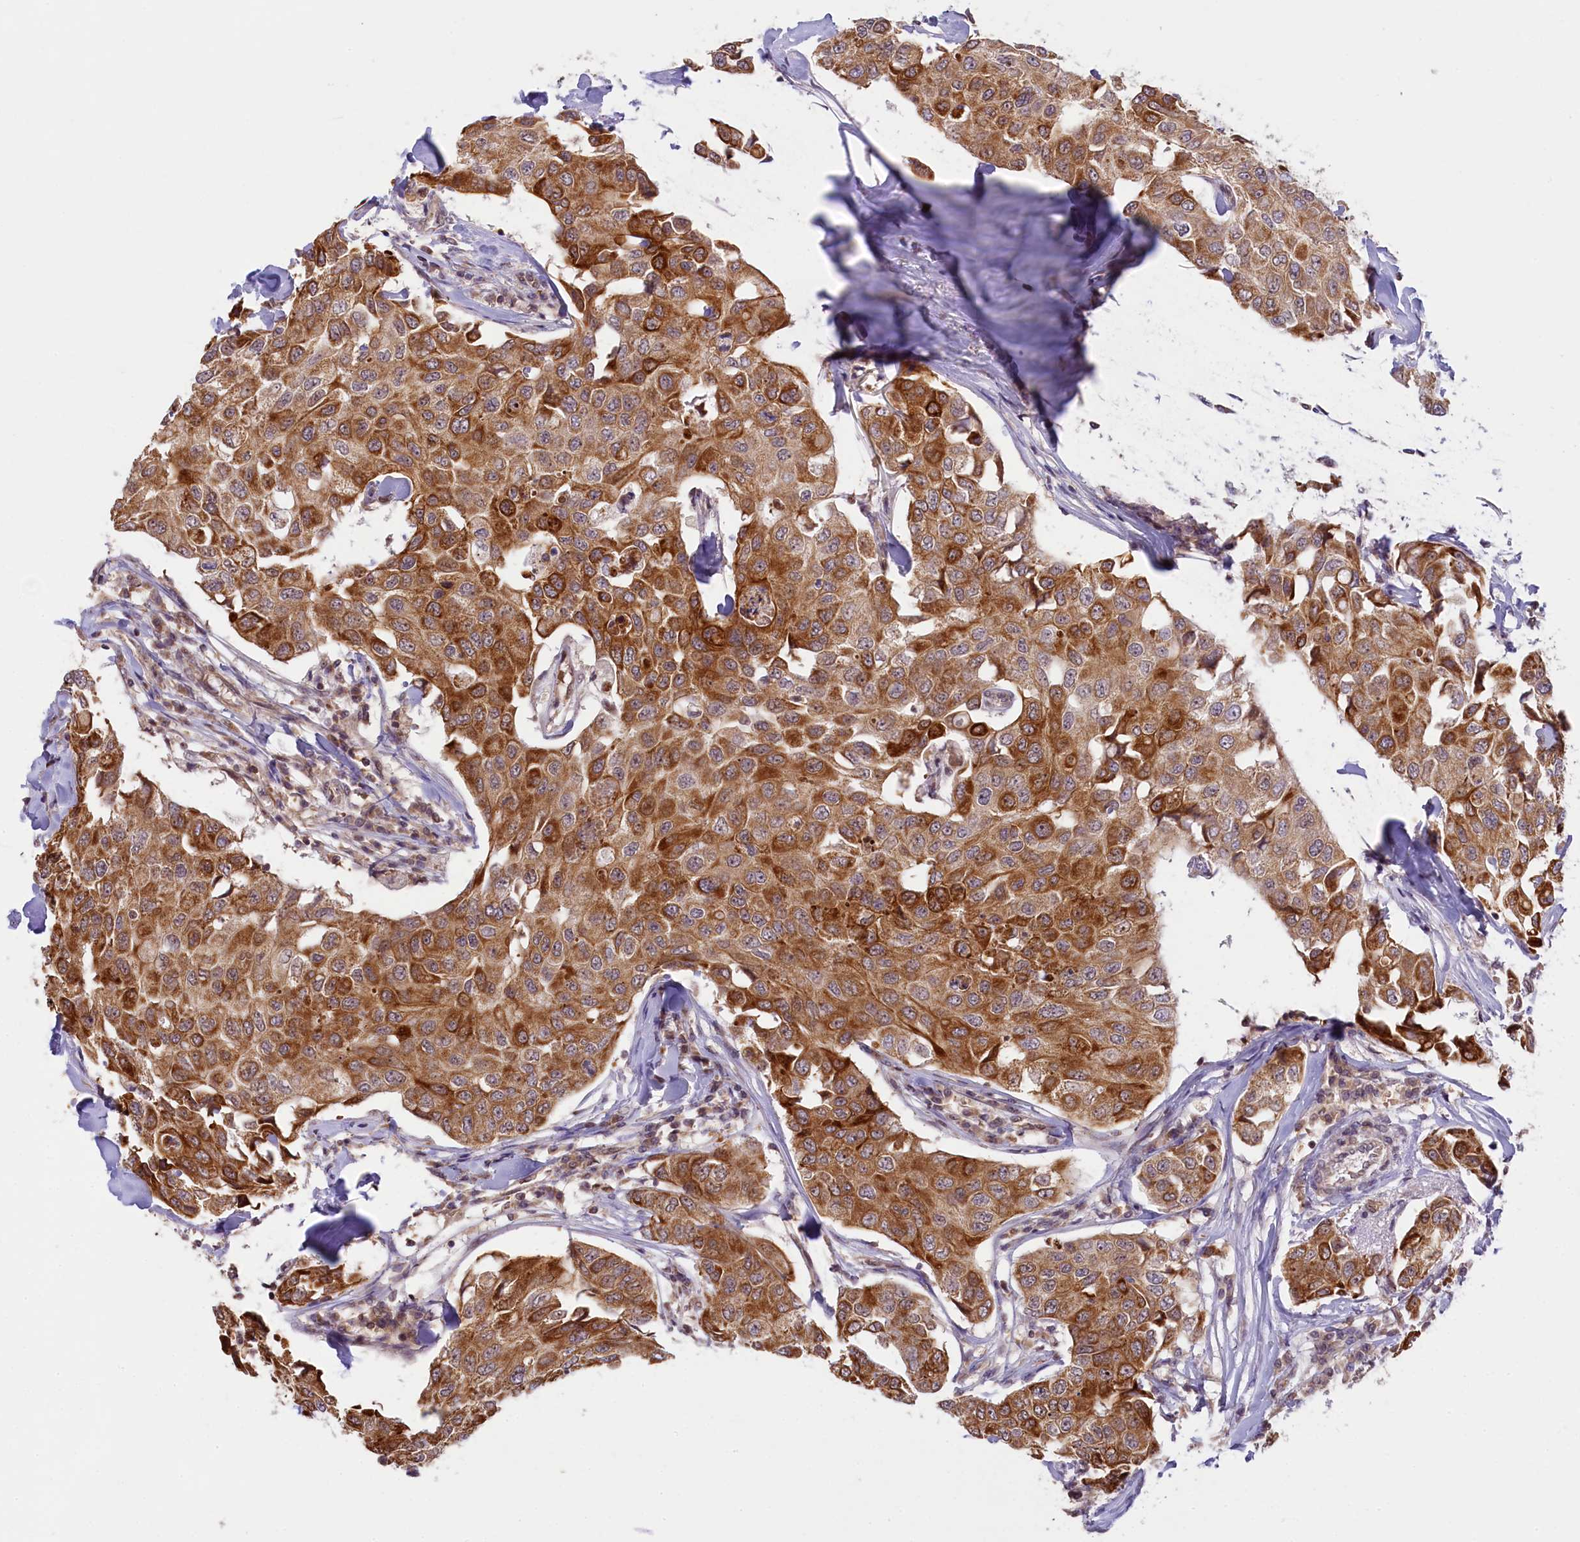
{"staining": {"intensity": "moderate", "quantity": ">75%", "location": "cytoplasmic/membranous"}, "tissue": "breast cancer", "cell_type": "Tumor cells", "image_type": "cancer", "snomed": [{"axis": "morphology", "description": "Duct carcinoma"}, {"axis": "topography", "description": "Breast"}], "caption": "This micrograph shows IHC staining of breast invasive ductal carcinoma, with medium moderate cytoplasmic/membranous positivity in approximately >75% of tumor cells.", "gene": "CARD8", "patient": {"sex": "female", "age": 80}}